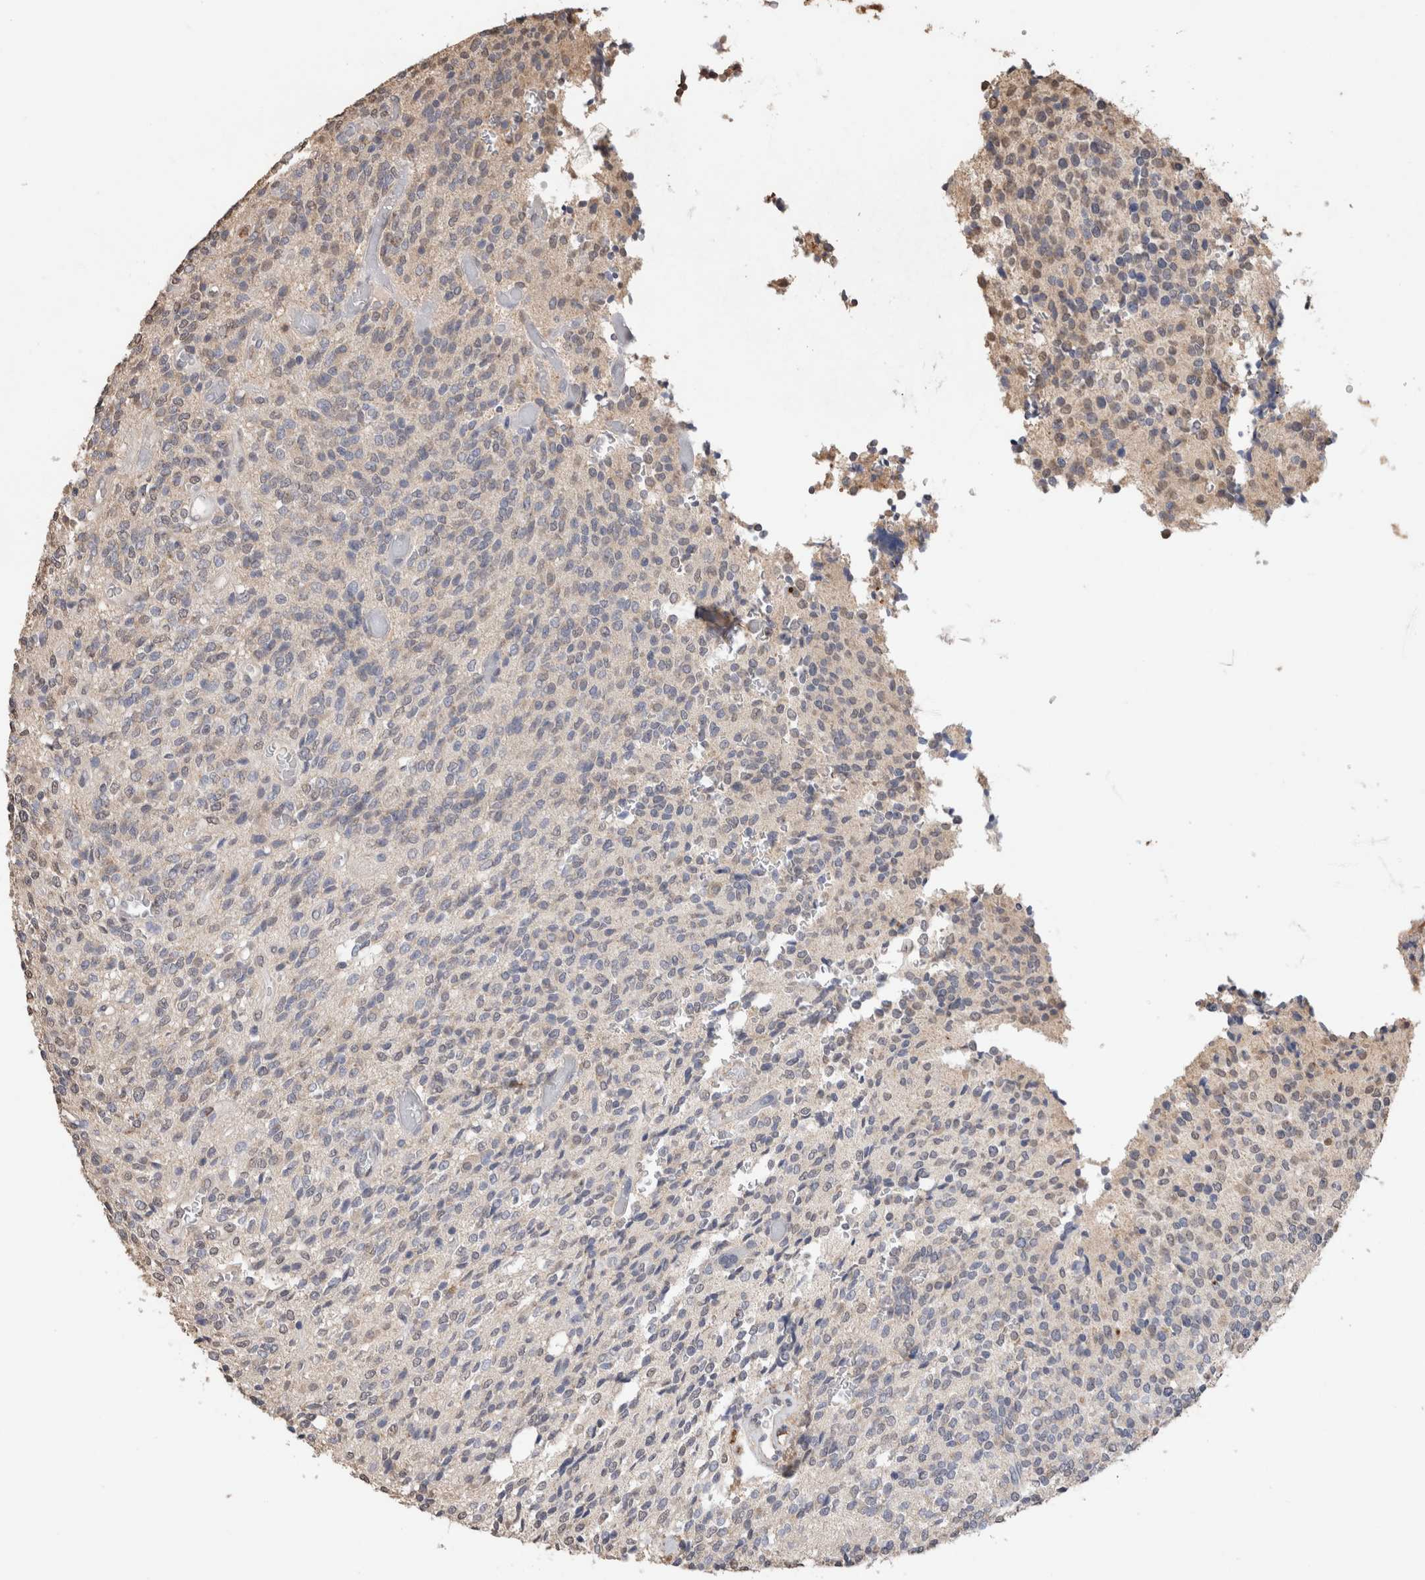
{"staining": {"intensity": "negative", "quantity": "none", "location": "none"}, "tissue": "glioma", "cell_type": "Tumor cells", "image_type": "cancer", "snomed": [{"axis": "morphology", "description": "Glioma, malignant, High grade"}, {"axis": "topography", "description": "Brain"}], "caption": "Tumor cells show no significant staining in malignant glioma (high-grade).", "gene": "S100A10", "patient": {"sex": "male", "age": 34}}